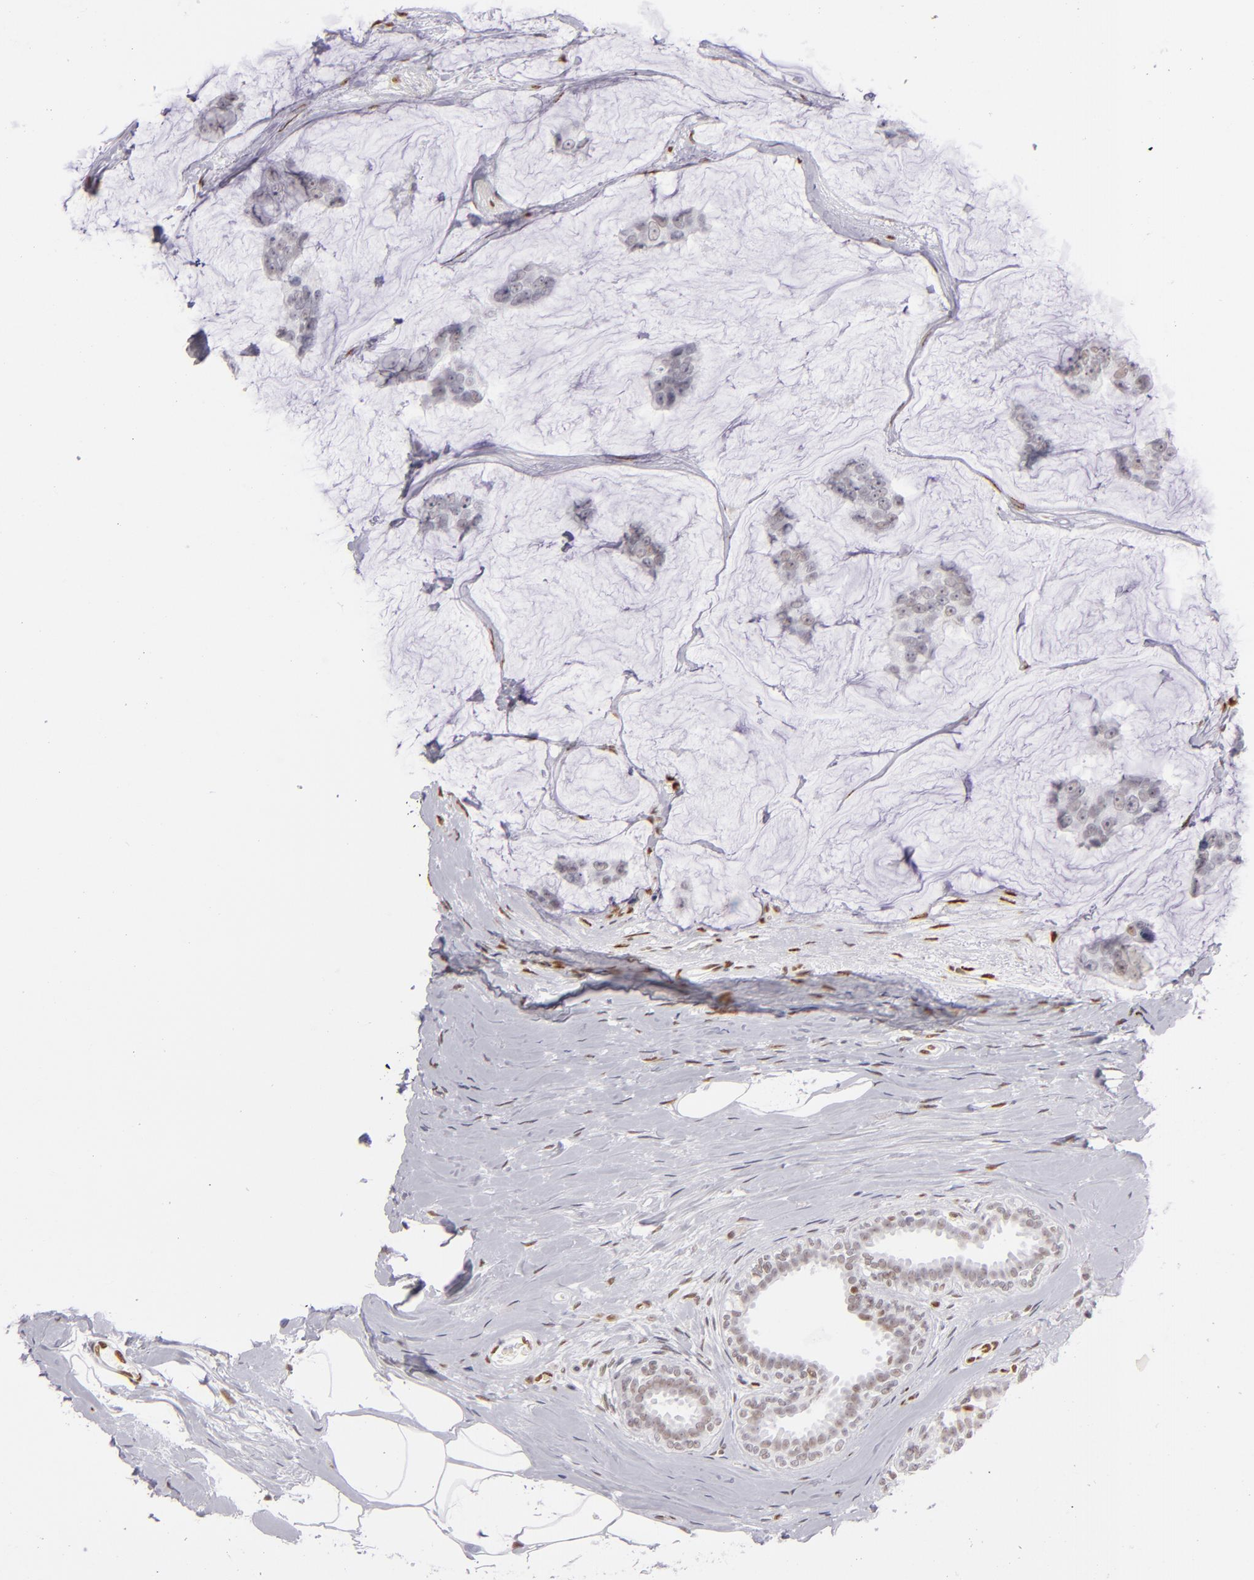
{"staining": {"intensity": "moderate", "quantity": "25%-75%", "location": "nuclear"}, "tissue": "breast cancer", "cell_type": "Tumor cells", "image_type": "cancer", "snomed": [{"axis": "morphology", "description": "Normal tissue, NOS"}, {"axis": "morphology", "description": "Duct carcinoma"}, {"axis": "topography", "description": "Breast"}], "caption": "Protein analysis of intraductal carcinoma (breast) tissue reveals moderate nuclear expression in approximately 25%-75% of tumor cells.", "gene": "TOP3A", "patient": {"sex": "female", "age": 50}}